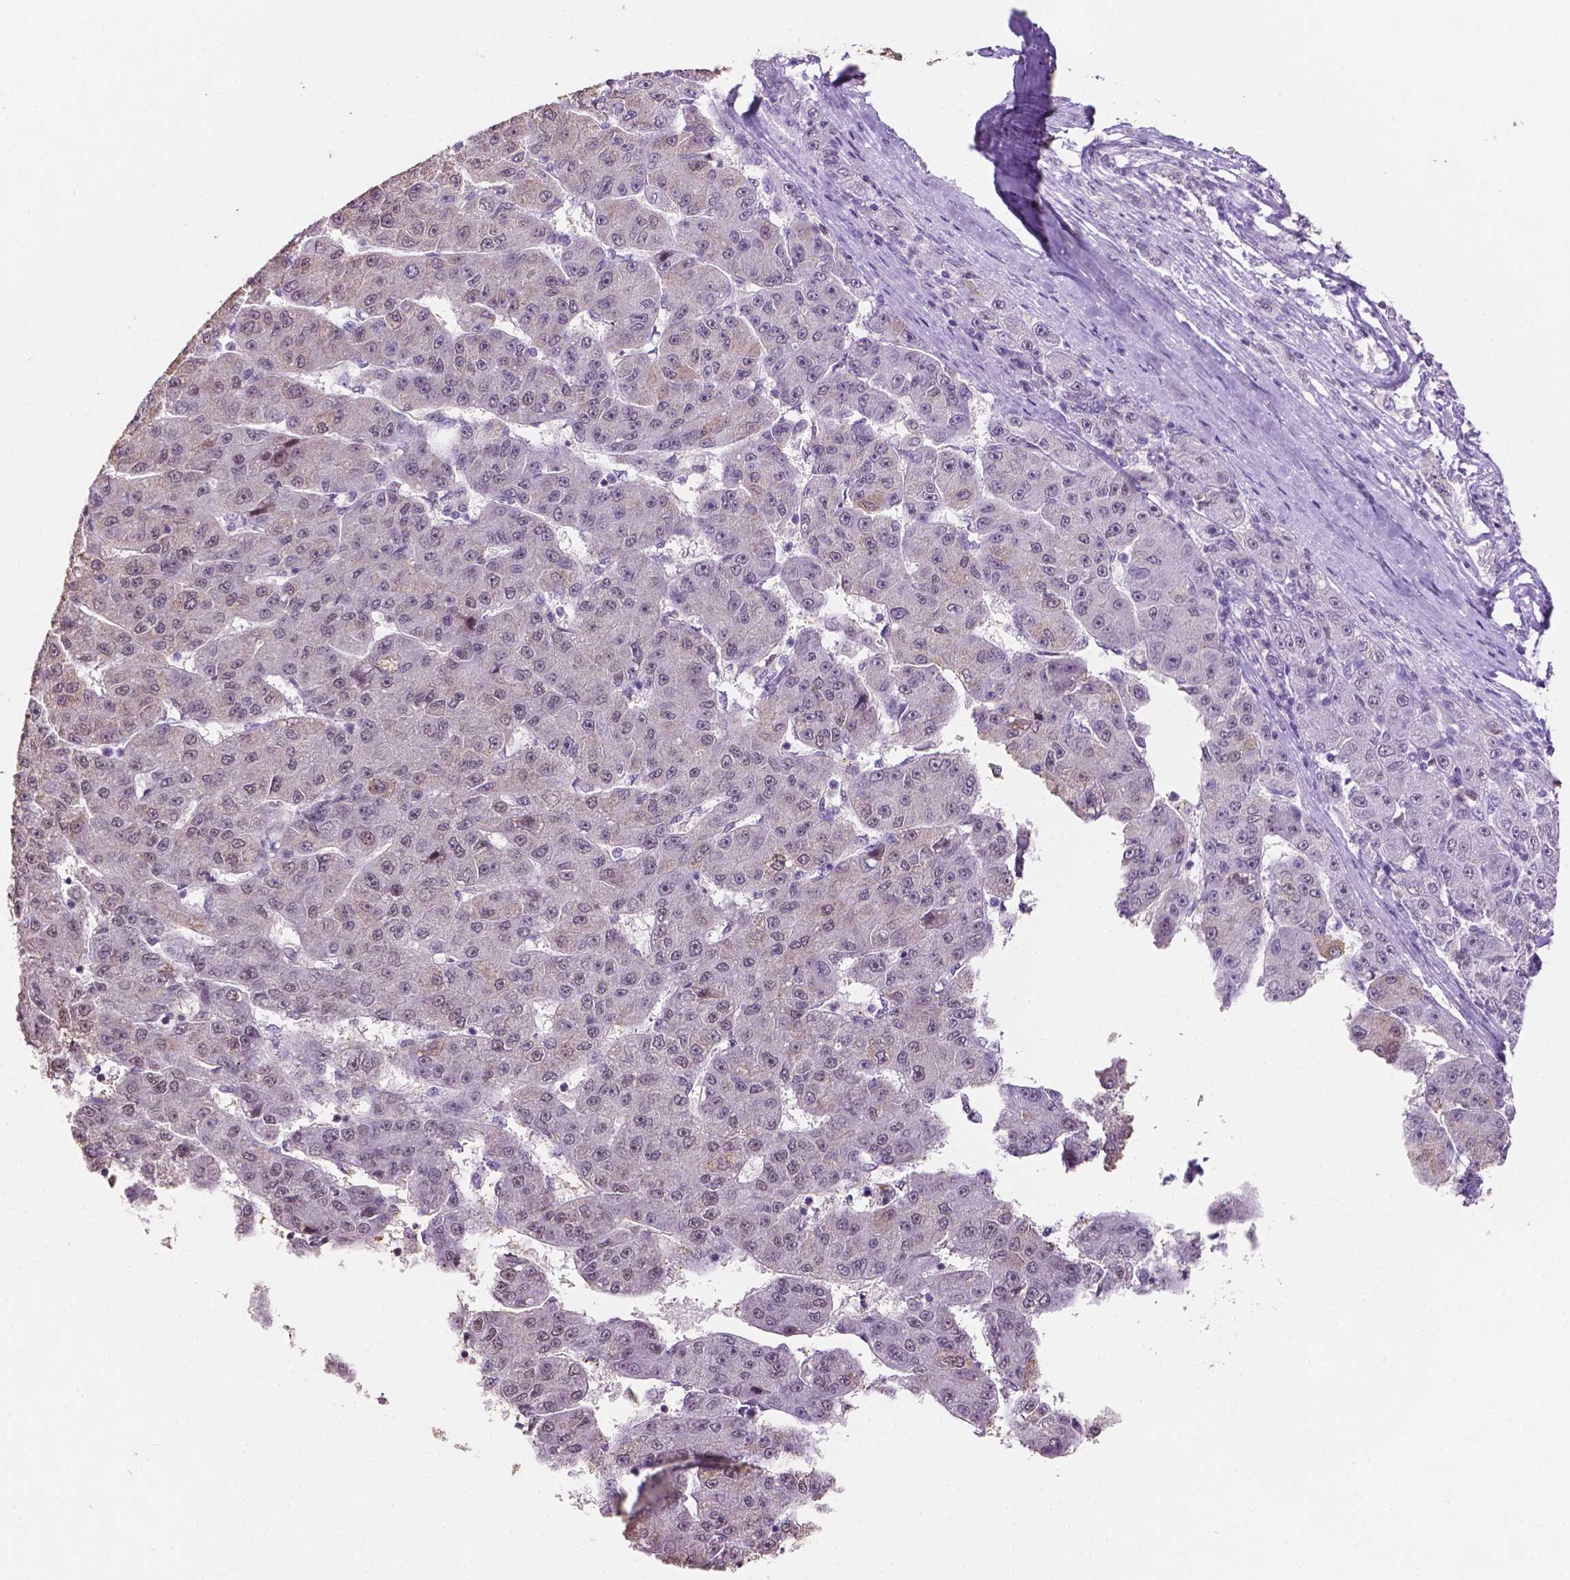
{"staining": {"intensity": "weak", "quantity": "<25%", "location": "cytoplasmic/membranous,nuclear"}, "tissue": "liver cancer", "cell_type": "Tumor cells", "image_type": "cancer", "snomed": [{"axis": "morphology", "description": "Carcinoma, Hepatocellular, NOS"}, {"axis": "topography", "description": "Liver"}], "caption": "High magnification brightfield microscopy of liver hepatocellular carcinoma stained with DAB (3,3'-diaminobenzidine) (brown) and counterstained with hematoxylin (blue): tumor cells show no significant staining.", "gene": "PTPN6", "patient": {"sex": "male", "age": 67}}